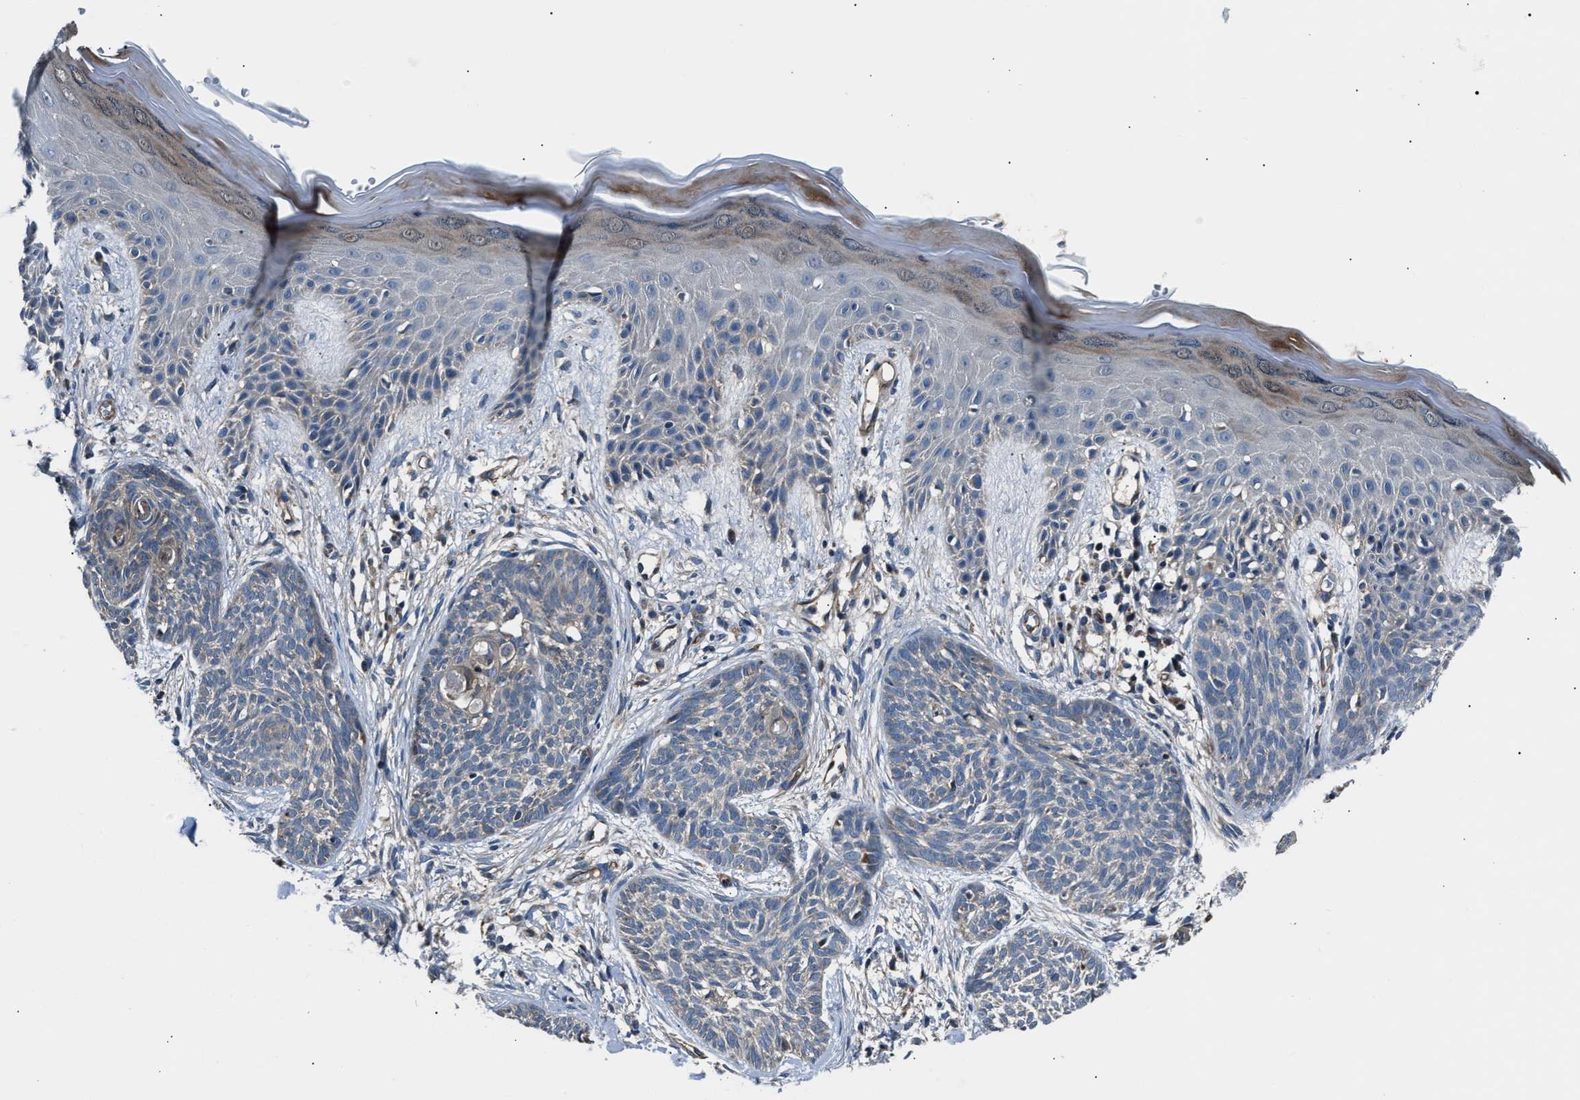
{"staining": {"intensity": "negative", "quantity": "none", "location": "none"}, "tissue": "skin cancer", "cell_type": "Tumor cells", "image_type": "cancer", "snomed": [{"axis": "morphology", "description": "Basal cell carcinoma"}, {"axis": "topography", "description": "Skin"}], "caption": "The image displays no staining of tumor cells in skin basal cell carcinoma.", "gene": "GGCT", "patient": {"sex": "female", "age": 59}}